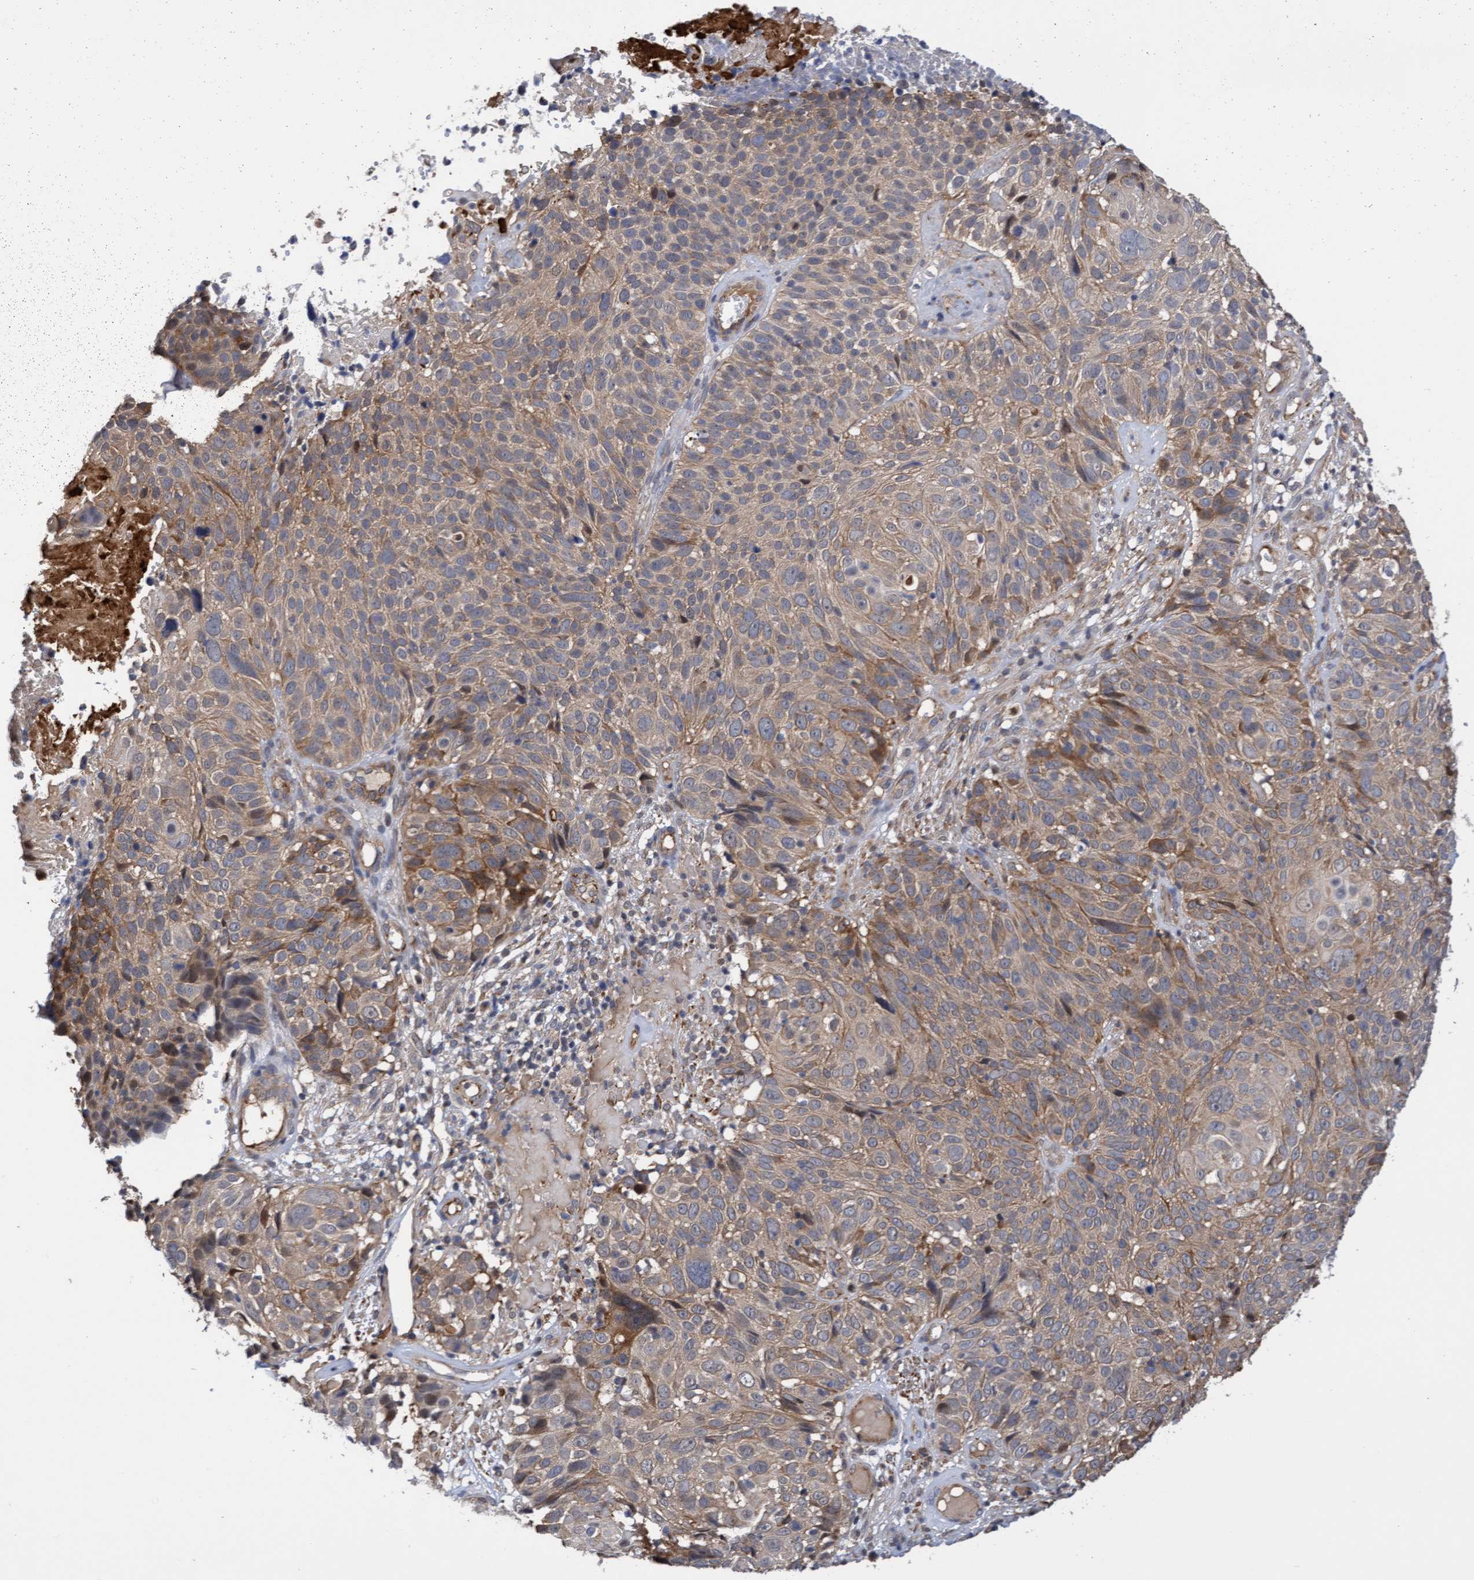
{"staining": {"intensity": "weak", "quantity": ">75%", "location": "cytoplasmic/membranous"}, "tissue": "cervical cancer", "cell_type": "Tumor cells", "image_type": "cancer", "snomed": [{"axis": "morphology", "description": "Squamous cell carcinoma, NOS"}, {"axis": "topography", "description": "Cervix"}], "caption": "Tumor cells reveal low levels of weak cytoplasmic/membranous expression in about >75% of cells in human cervical cancer (squamous cell carcinoma).", "gene": "ITFG1", "patient": {"sex": "female", "age": 74}}